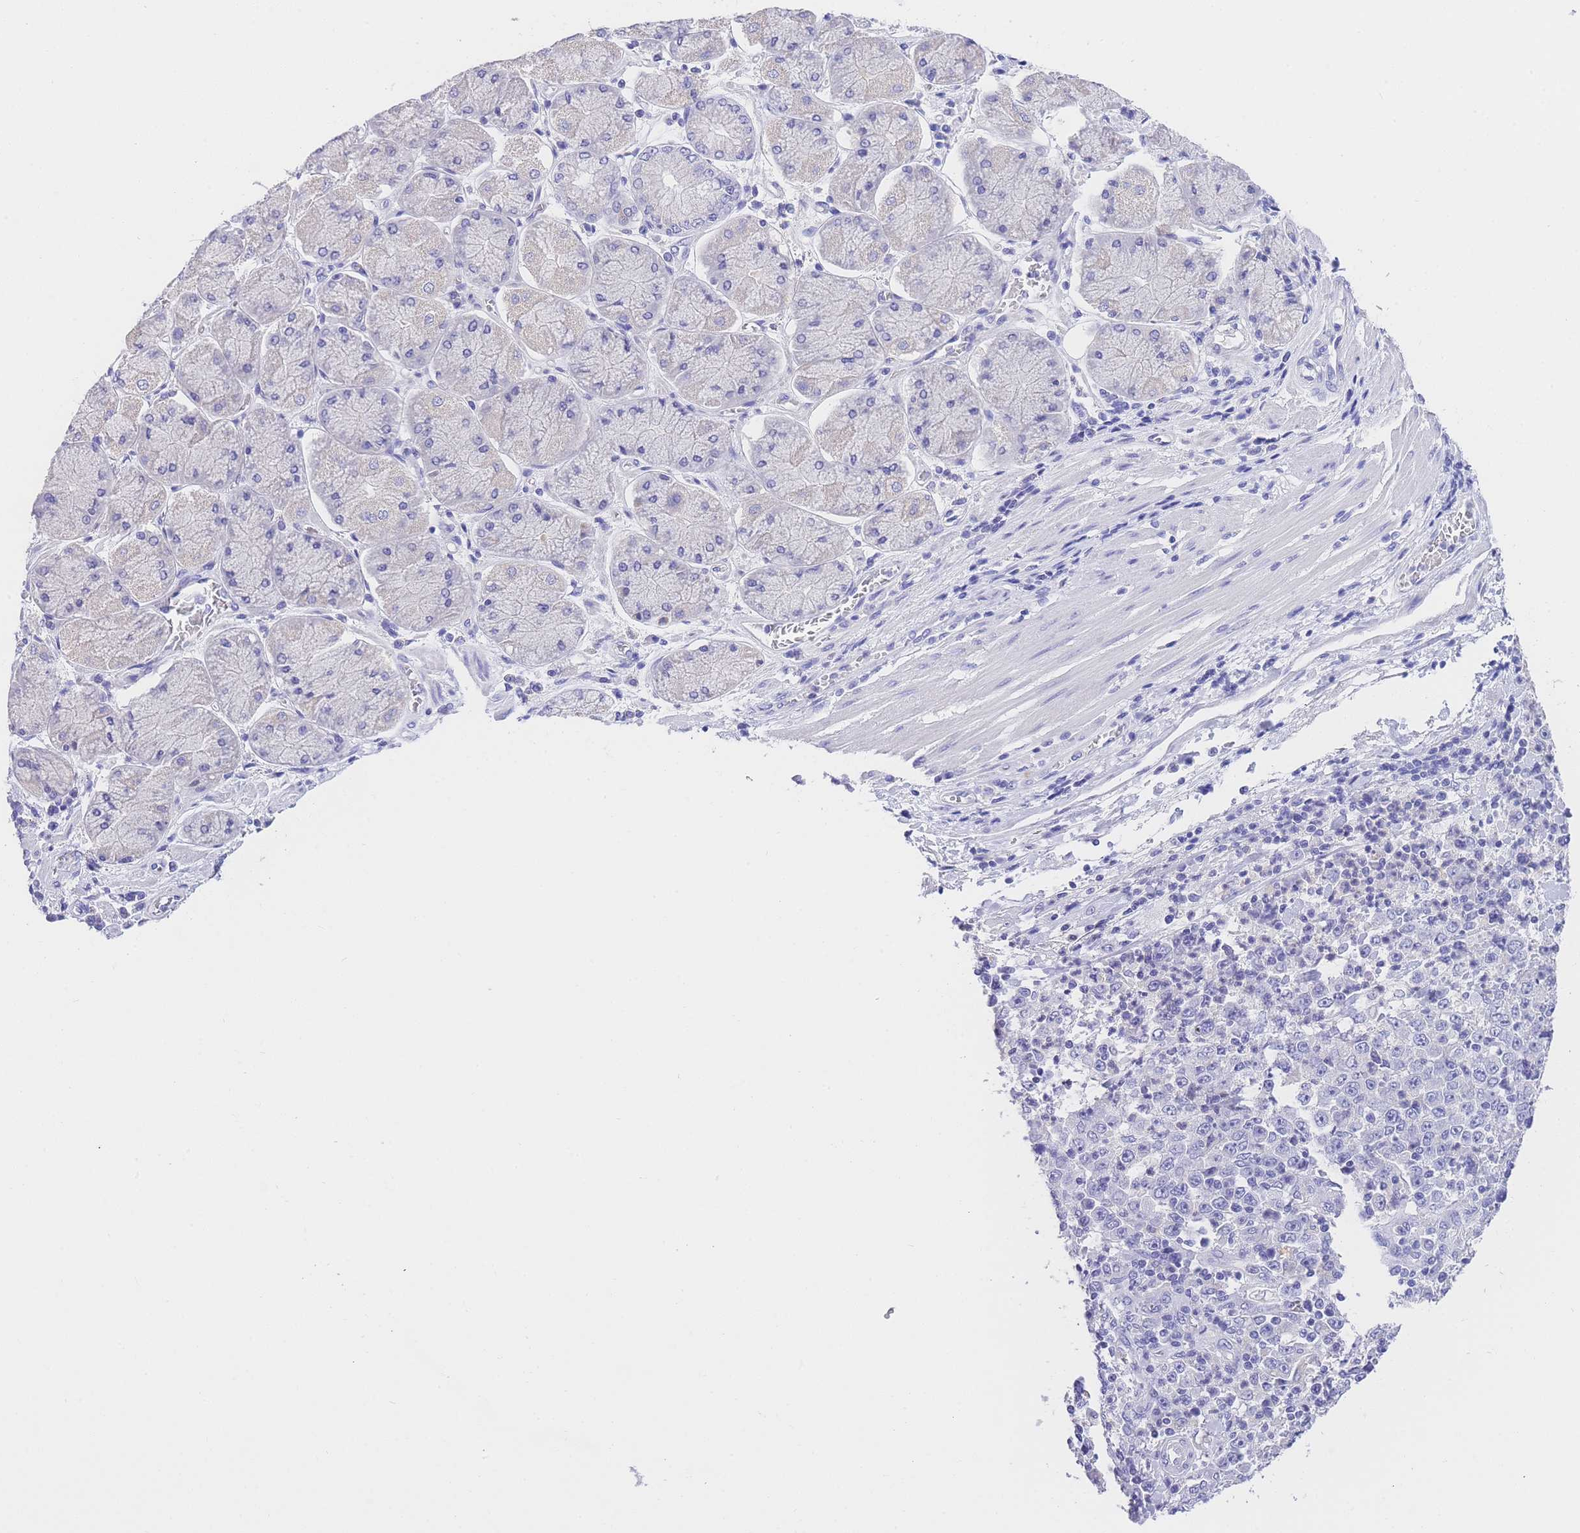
{"staining": {"intensity": "negative", "quantity": "none", "location": "none"}, "tissue": "stomach cancer", "cell_type": "Tumor cells", "image_type": "cancer", "snomed": [{"axis": "morphology", "description": "Normal tissue, NOS"}, {"axis": "morphology", "description": "Adenocarcinoma, NOS"}, {"axis": "topography", "description": "Stomach, upper"}, {"axis": "topography", "description": "Stomach"}], "caption": "IHC photomicrograph of human stomach cancer (adenocarcinoma) stained for a protein (brown), which shows no positivity in tumor cells. (Immunohistochemistry (ihc), brightfield microscopy, high magnification).", "gene": "EPN2", "patient": {"sex": "male", "age": 59}}